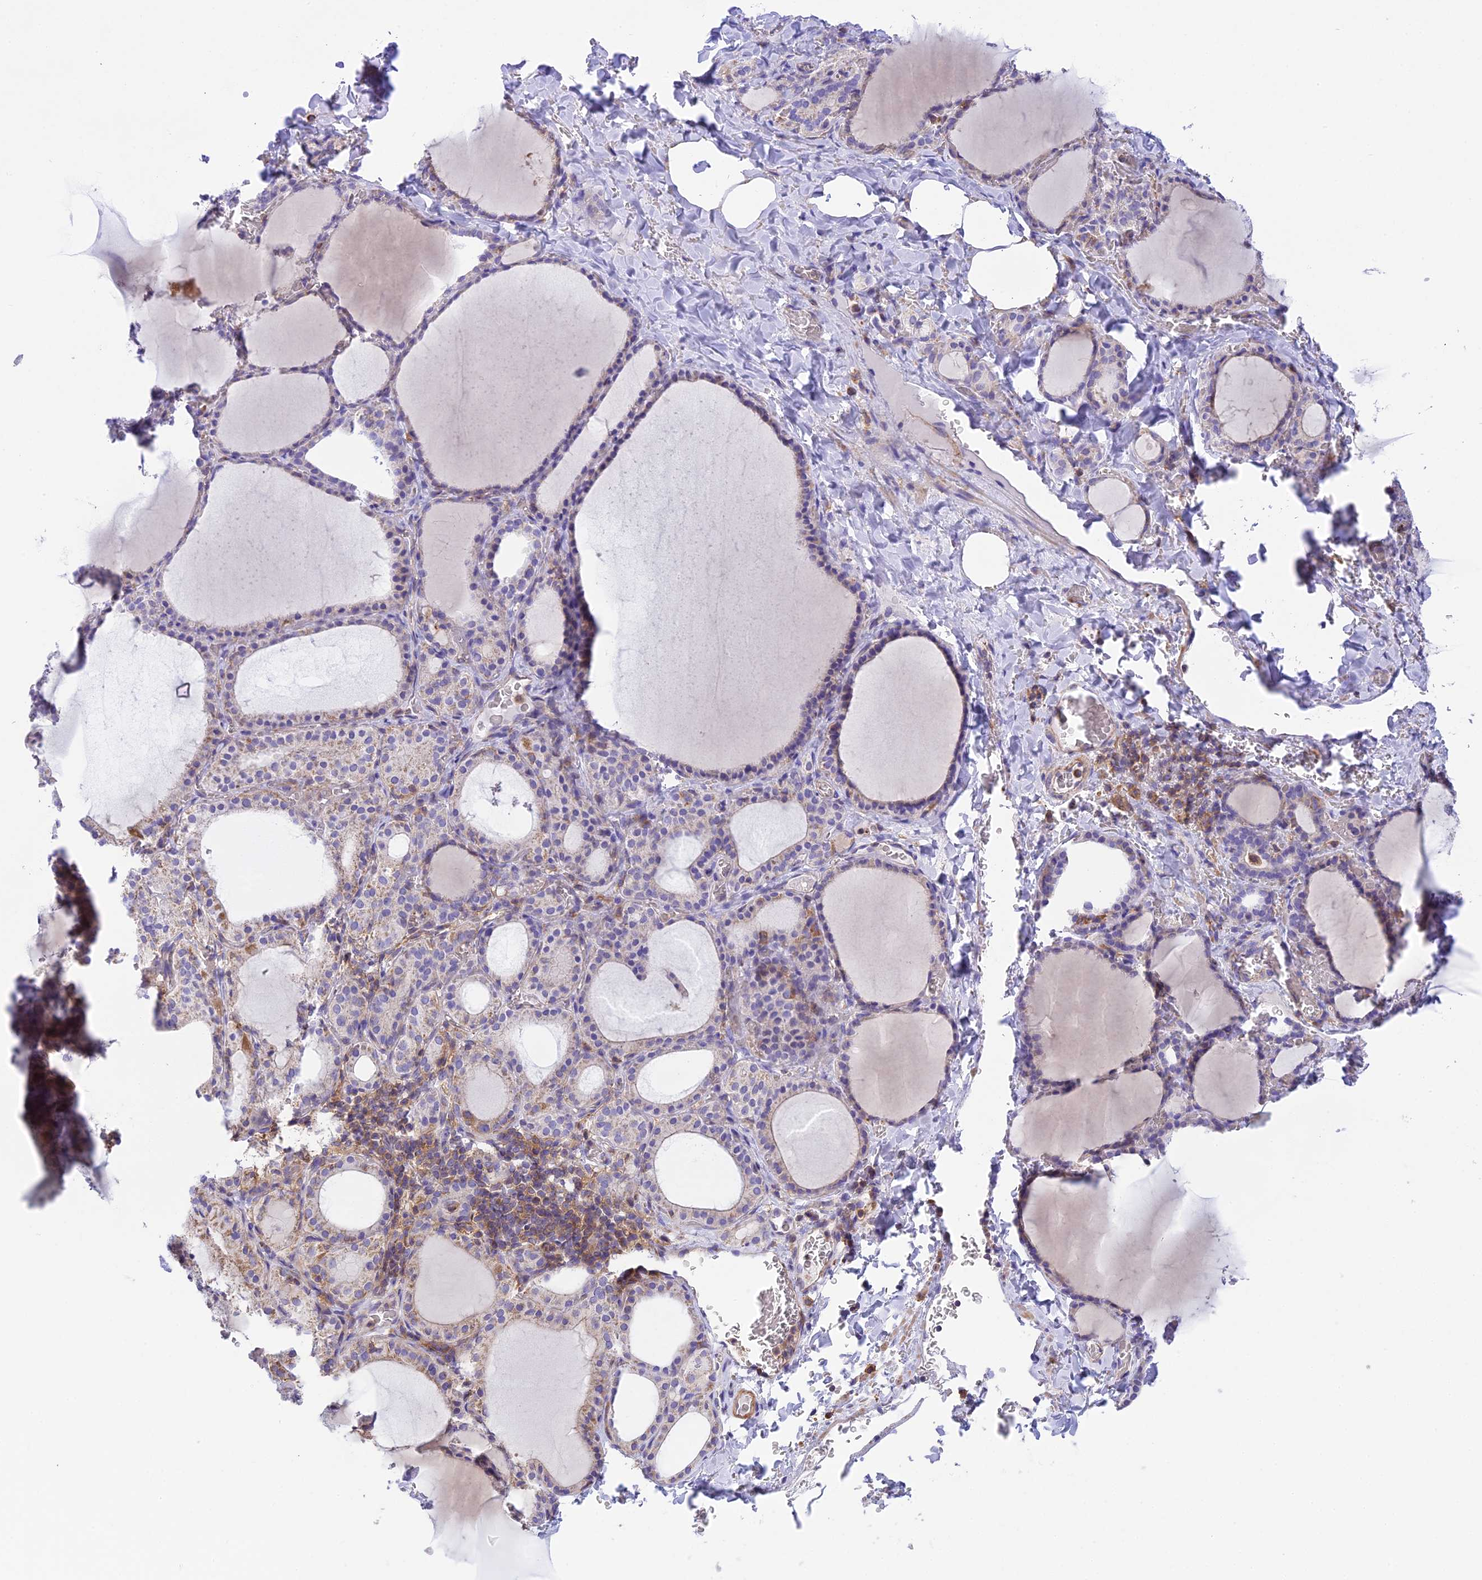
{"staining": {"intensity": "weak", "quantity": "25%-75%", "location": "cytoplasmic/membranous"}, "tissue": "thyroid gland", "cell_type": "Glandular cells", "image_type": "normal", "snomed": [{"axis": "morphology", "description": "Normal tissue, NOS"}, {"axis": "topography", "description": "Thyroid gland"}], "caption": "Glandular cells demonstrate low levels of weak cytoplasmic/membranous expression in about 25%-75% of cells in normal human thyroid gland. Nuclei are stained in blue.", "gene": "CORO7", "patient": {"sex": "female", "age": 39}}